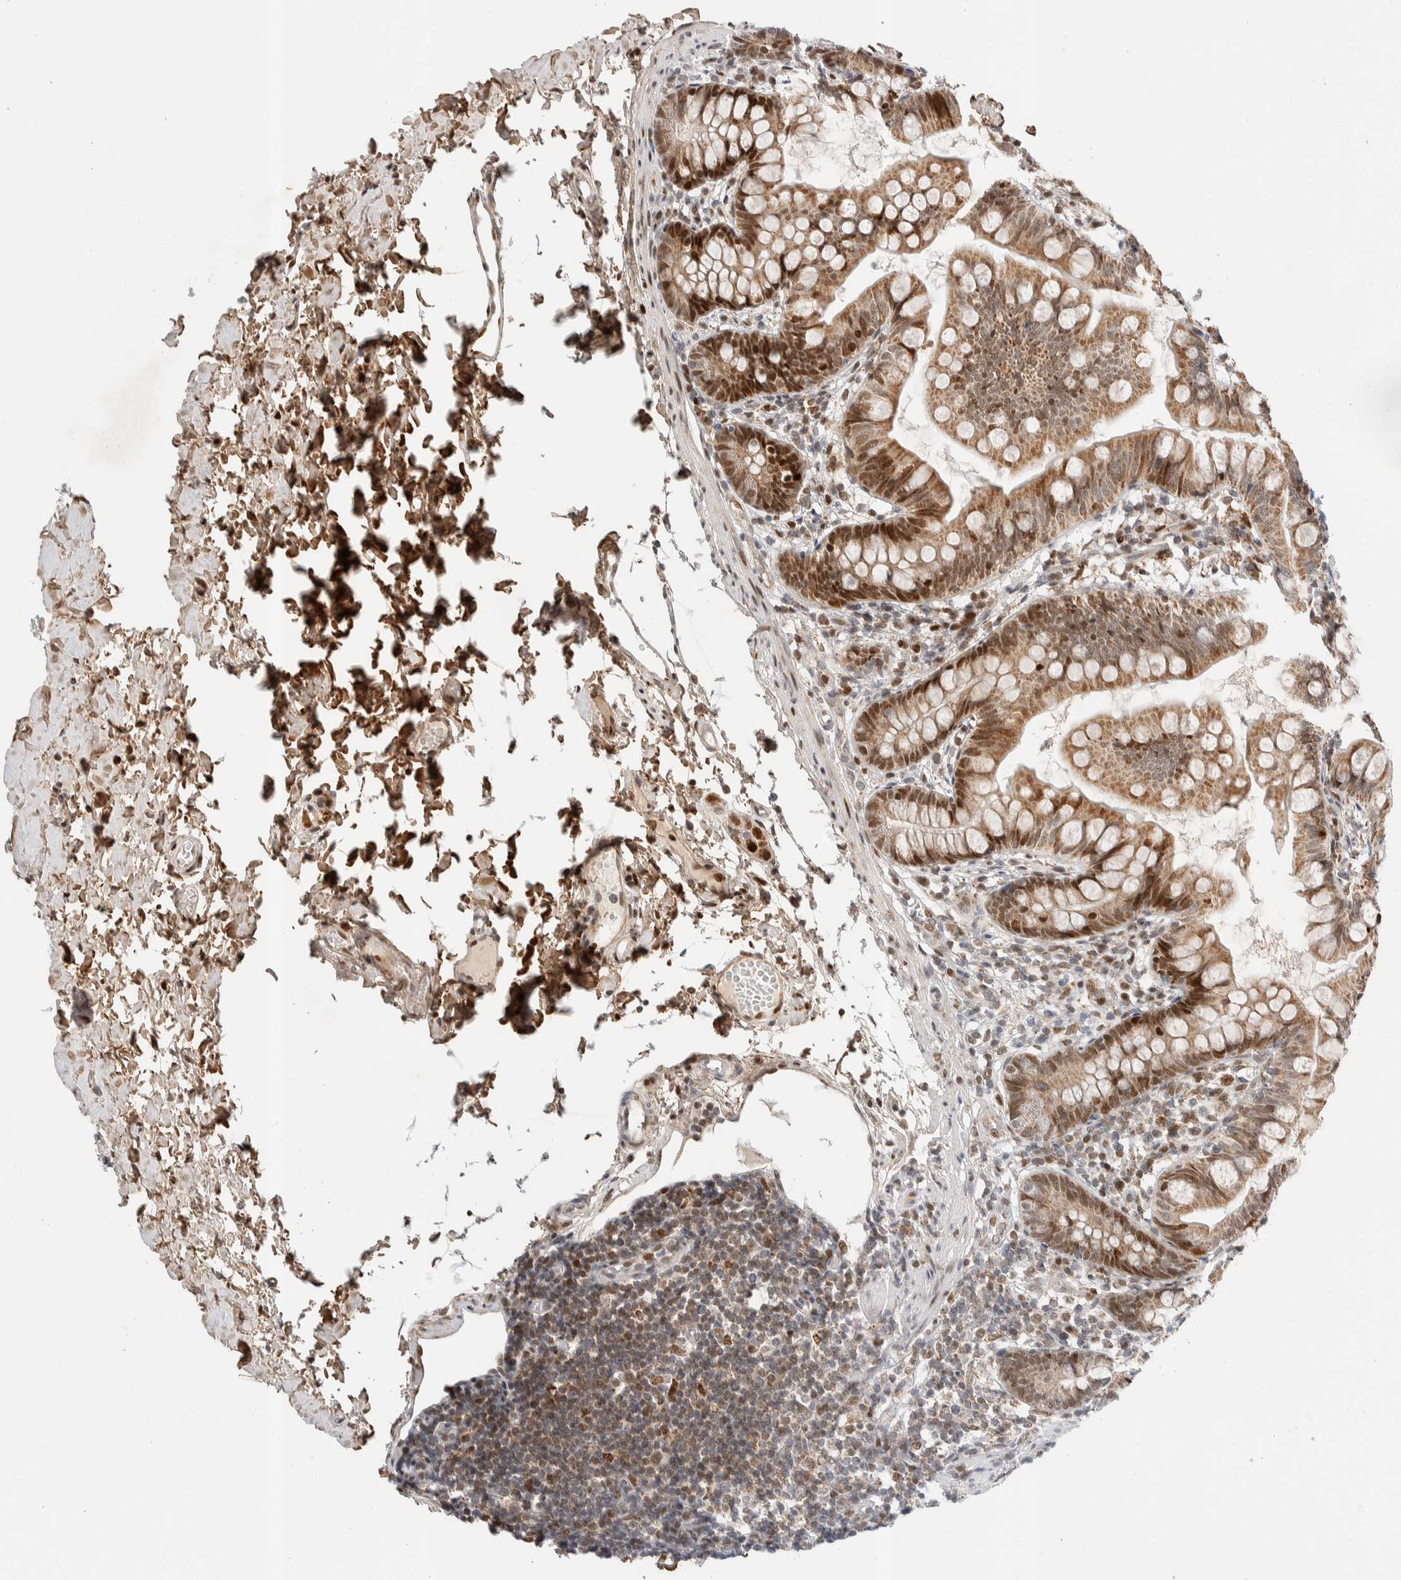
{"staining": {"intensity": "strong", "quantity": ">75%", "location": "cytoplasmic/membranous,nuclear"}, "tissue": "small intestine", "cell_type": "Glandular cells", "image_type": "normal", "snomed": [{"axis": "morphology", "description": "Normal tissue, NOS"}, {"axis": "topography", "description": "Small intestine"}], "caption": "Protein positivity by immunohistochemistry (IHC) displays strong cytoplasmic/membranous,nuclear expression in about >75% of glandular cells in benign small intestine. The staining is performed using DAB brown chromogen to label protein expression. The nuclei are counter-stained blue using hematoxylin.", "gene": "TSPAN32", "patient": {"sex": "male", "age": 7}}